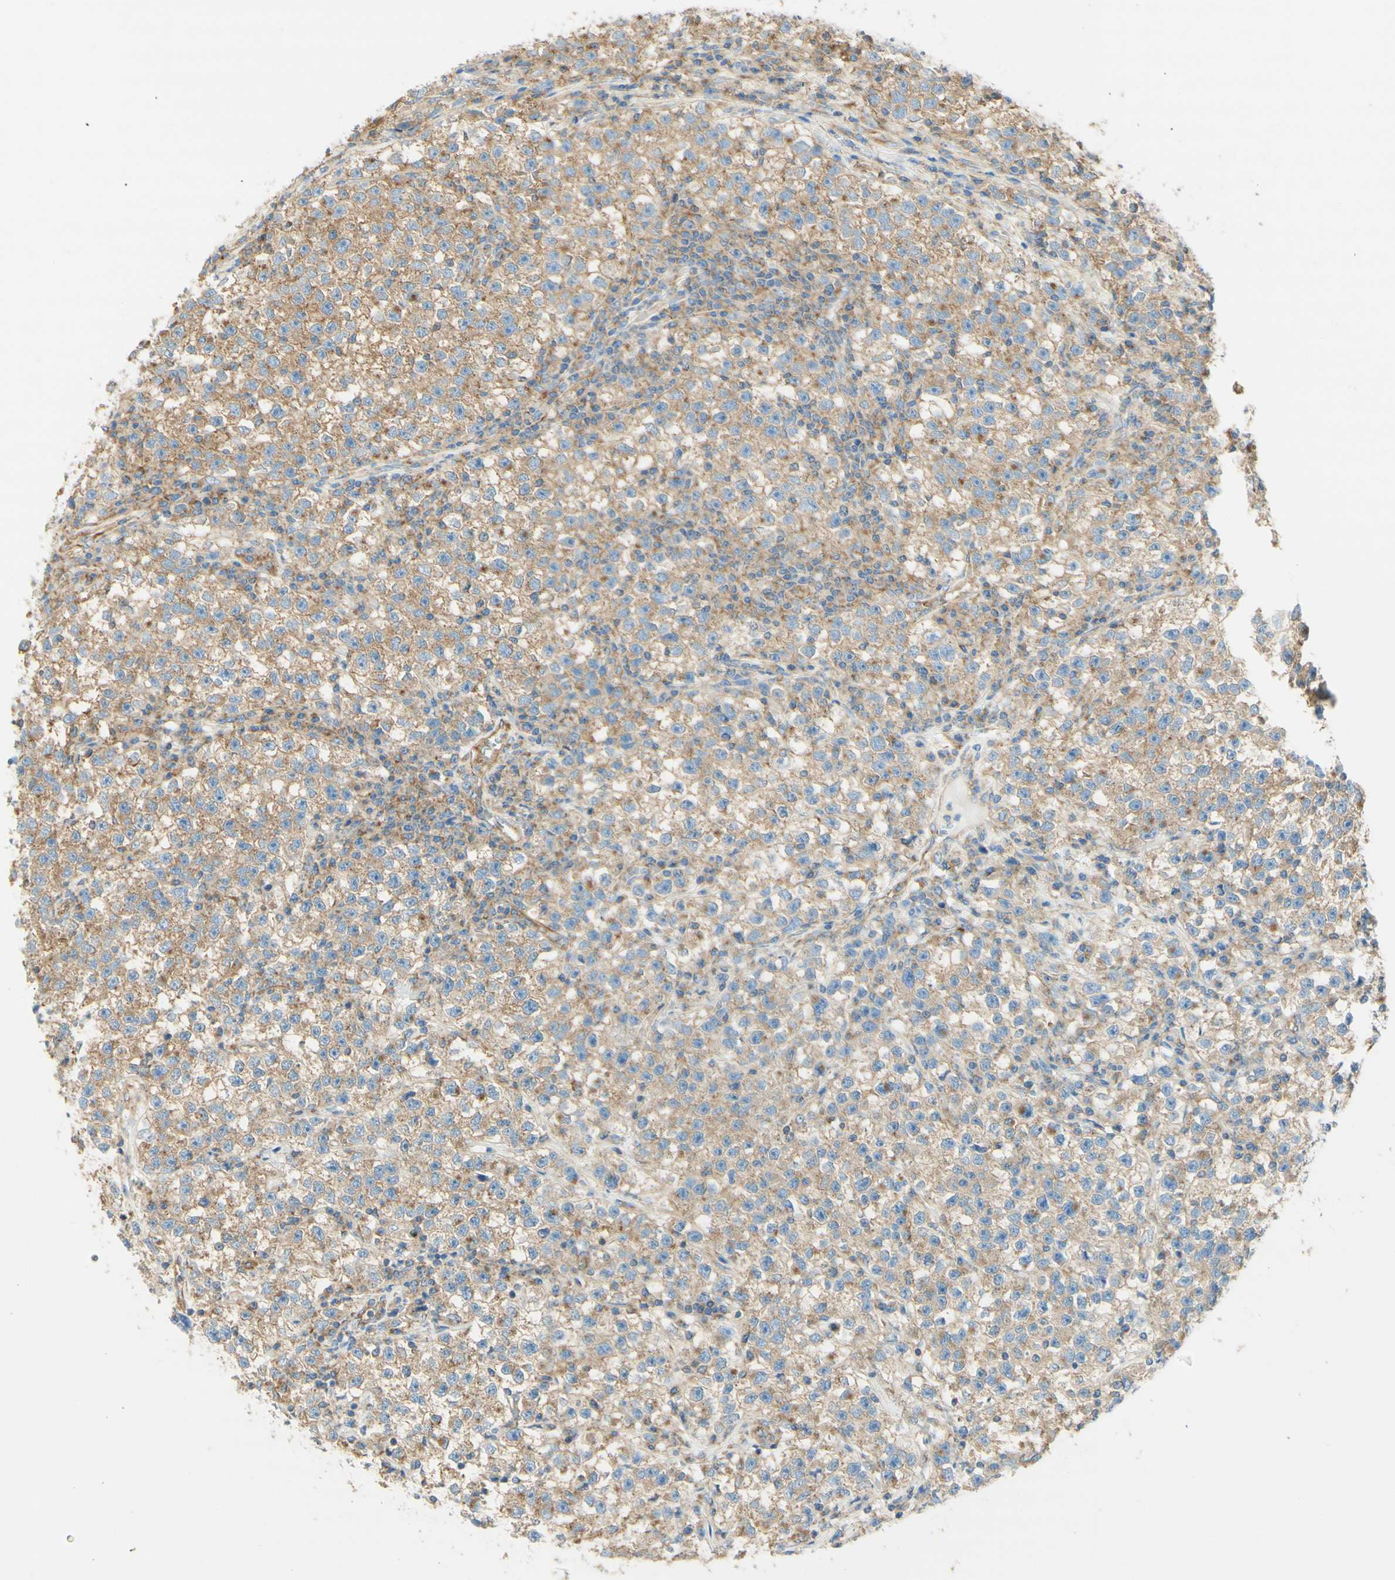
{"staining": {"intensity": "moderate", "quantity": ">75%", "location": "cytoplasmic/membranous"}, "tissue": "testis cancer", "cell_type": "Tumor cells", "image_type": "cancer", "snomed": [{"axis": "morphology", "description": "Seminoma, NOS"}, {"axis": "topography", "description": "Testis"}], "caption": "There is medium levels of moderate cytoplasmic/membranous positivity in tumor cells of seminoma (testis), as demonstrated by immunohistochemical staining (brown color).", "gene": "CLTC", "patient": {"sex": "male", "age": 22}}